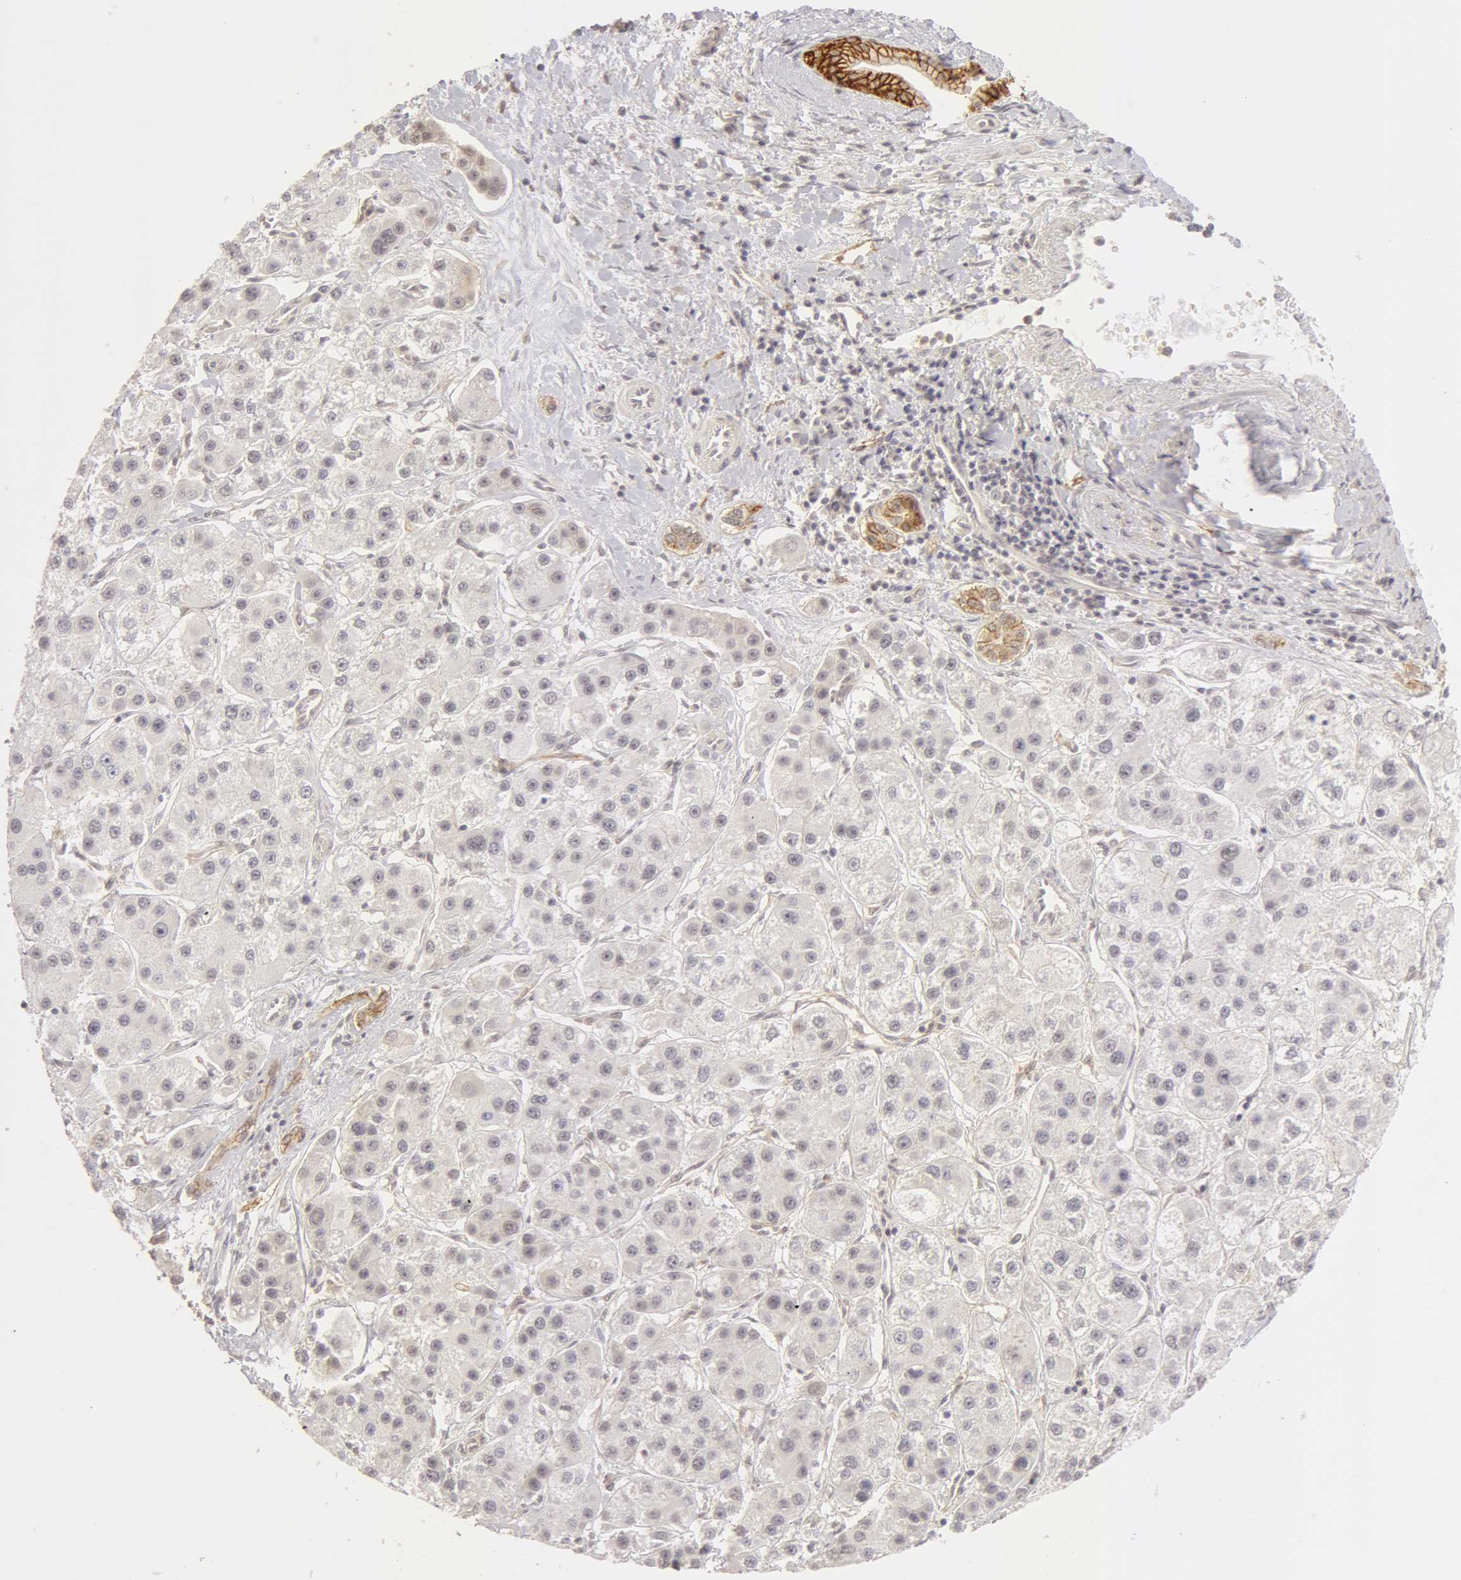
{"staining": {"intensity": "negative", "quantity": "none", "location": "none"}, "tissue": "liver cancer", "cell_type": "Tumor cells", "image_type": "cancer", "snomed": [{"axis": "morphology", "description": "Carcinoma, Hepatocellular, NOS"}, {"axis": "topography", "description": "Liver"}], "caption": "An image of liver cancer stained for a protein exhibits no brown staining in tumor cells.", "gene": "ADAM10", "patient": {"sex": "female", "age": 85}}